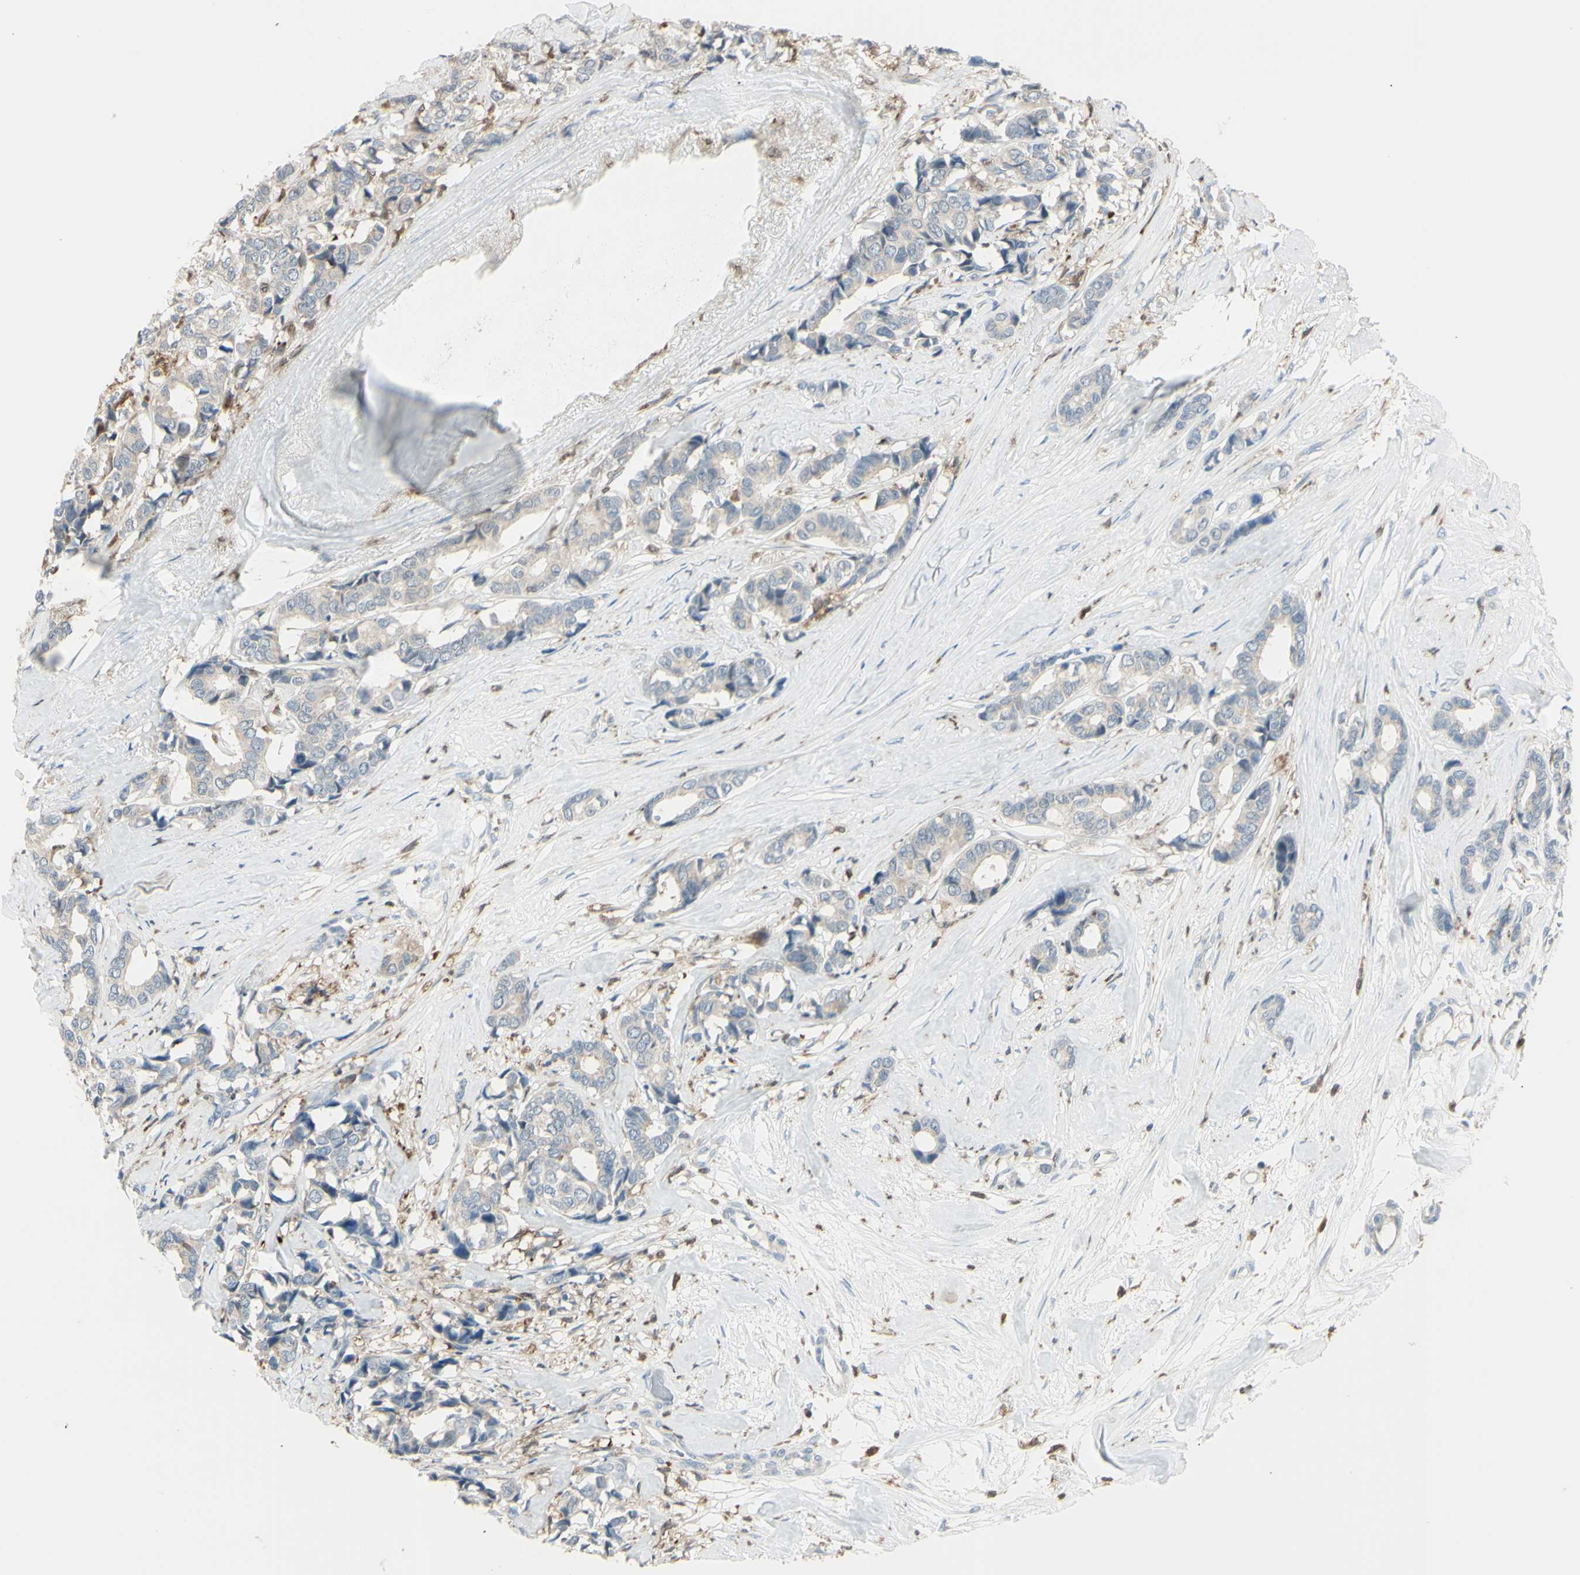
{"staining": {"intensity": "weak", "quantity": ">75%", "location": "none"}, "tissue": "breast cancer", "cell_type": "Tumor cells", "image_type": "cancer", "snomed": [{"axis": "morphology", "description": "Duct carcinoma"}, {"axis": "topography", "description": "Breast"}], "caption": "There is low levels of weak None positivity in tumor cells of intraductal carcinoma (breast), as demonstrated by immunohistochemical staining (brown color).", "gene": "CYRIB", "patient": {"sex": "female", "age": 87}}